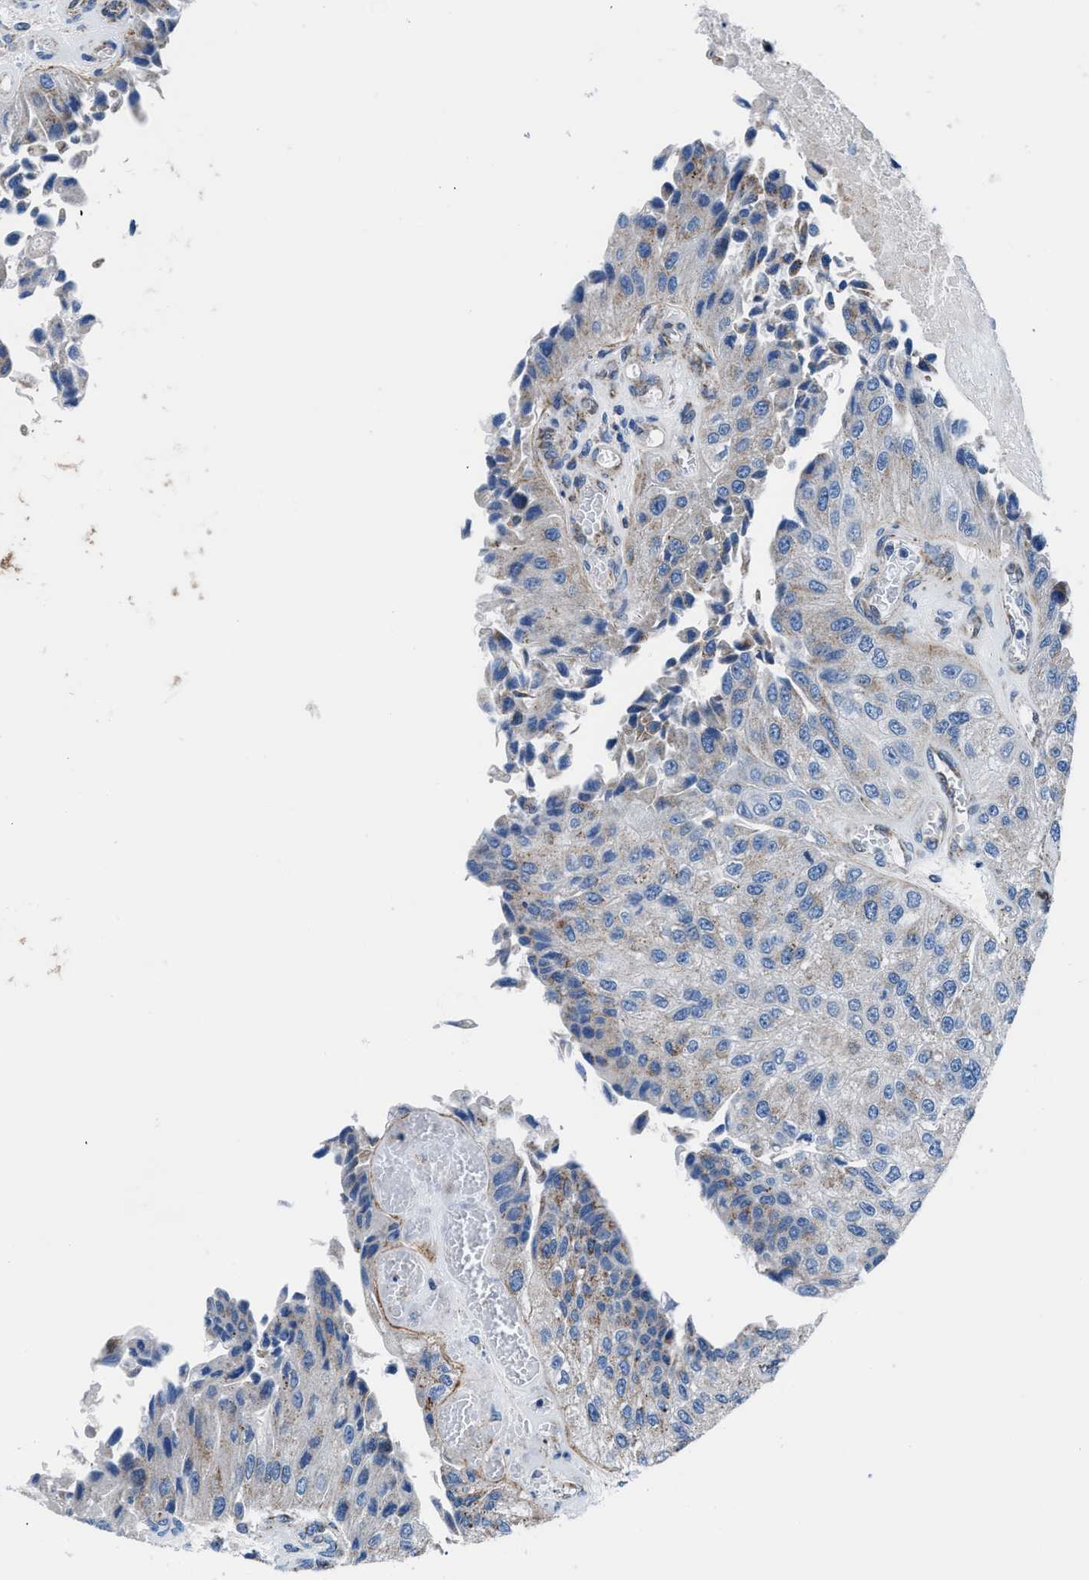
{"staining": {"intensity": "weak", "quantity": "<25%", "location": "cytoplasmic/membranous"}, "tissue": "urothelial cancer", "cell_type": "Tumor cells", "image_type": "cancer", "snomed": [{"axis": "morphology", "description": "Urothelial carcinoma, High grade"}, {"axis": "topography", "description": "Kidney"}, {"axis": "topography", "description": "Urinary bladder"}], "caption": "High power microscopy micrograph of an immunohistochemistry (IHC) photomicrograph of high-grade urothelial carcinoma, revealing no significant staining in tumor cells. (Brightfield microscopy of DAB immunohistochemistry at high magnification).", "gene": "LMO2", "patient": {"sex": "male", "age": 77}}